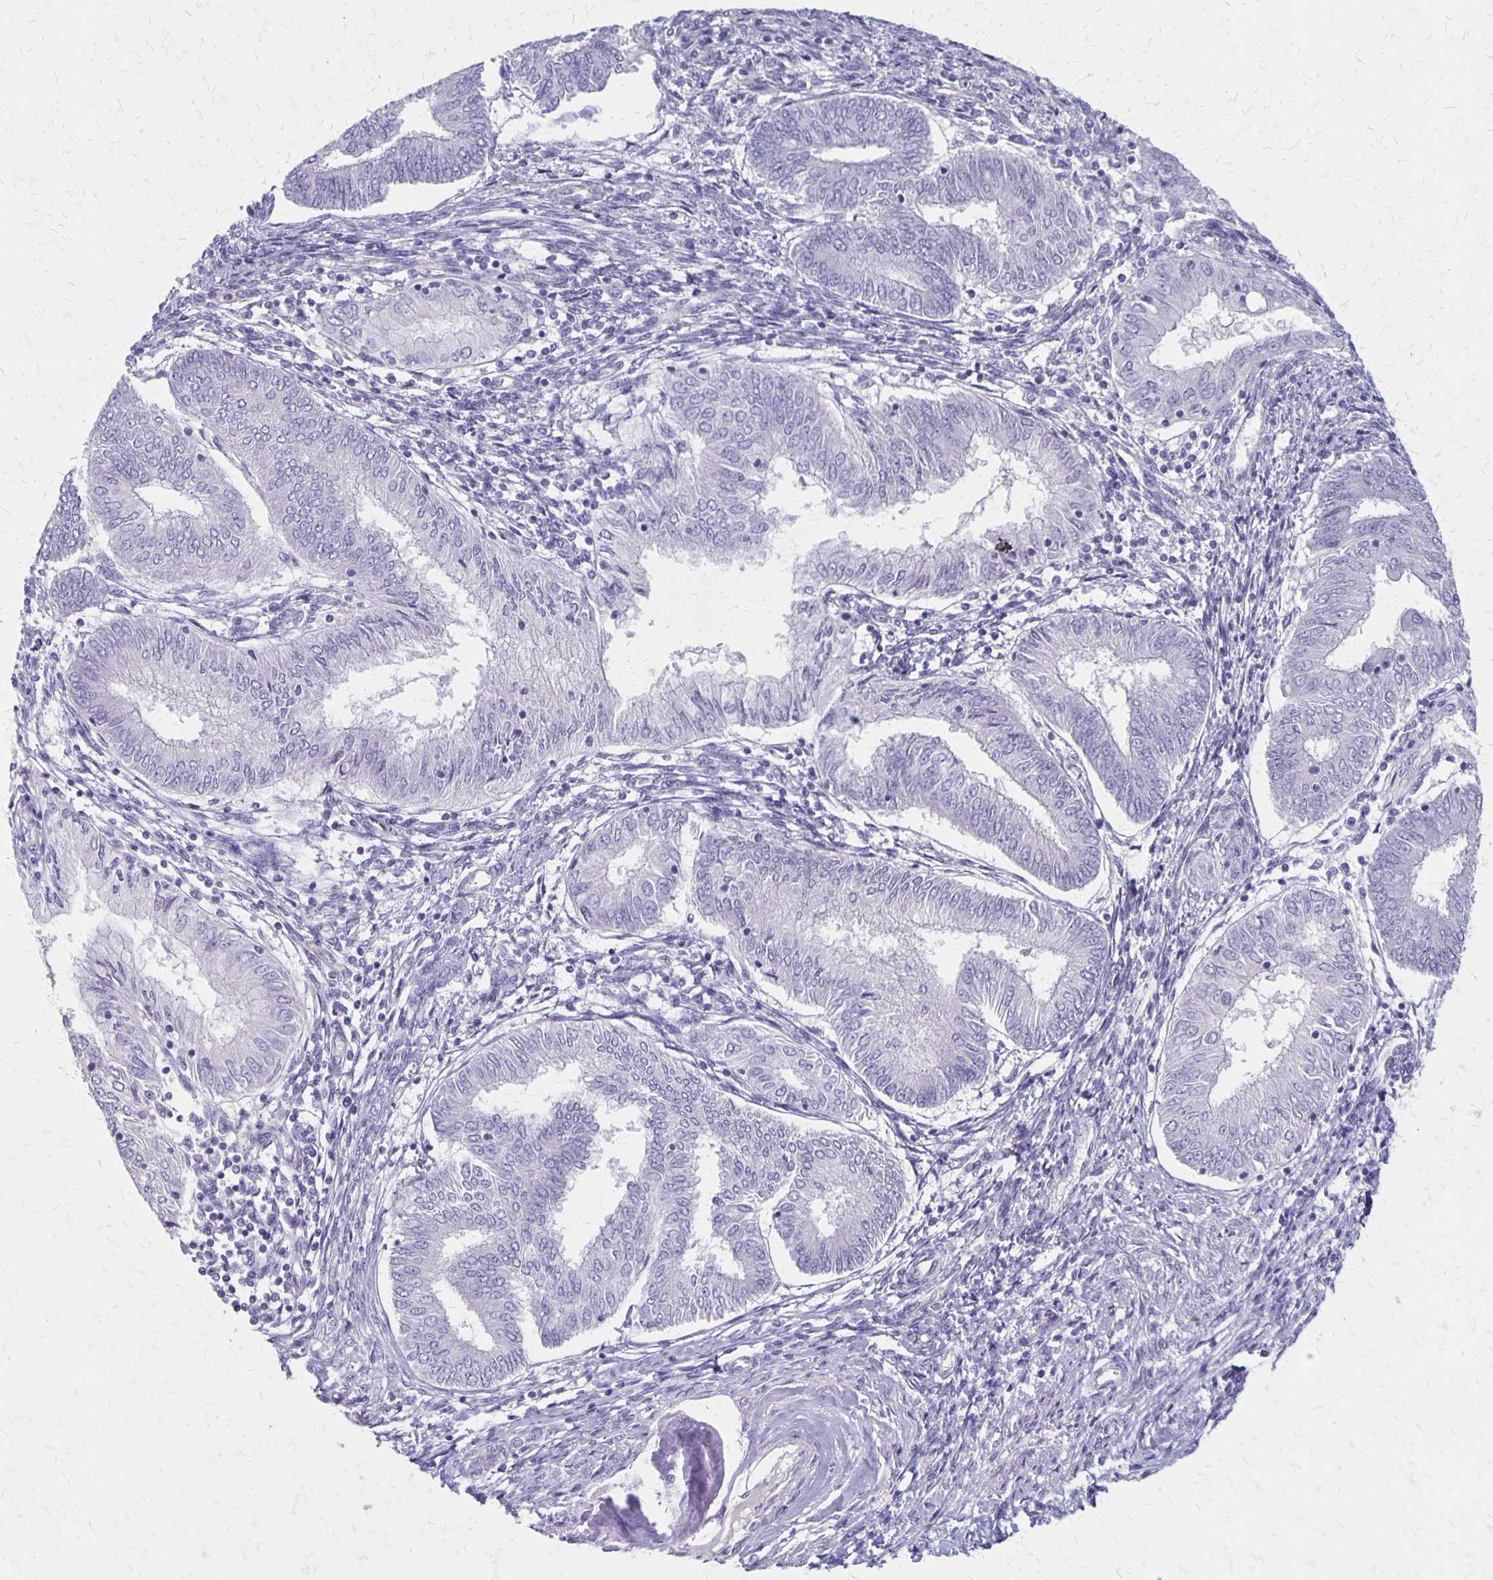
{"staining": {"intensity": "negative", "quantity": "none", "location": "none"}, "tissue": "endometrial cancer", "cell_type": "Tumor cells", "image_type": "cancer", "snomed": [{"axis": "morphology", "description": "Adenocarcinoma, NOS"}, {"axis": "topography", "description": "Endometrium"}], "caption": "High power microscopy micrograph of an IHC photomicrograph of endometrial adenocarcinoma, revealing no significant positivity in tumor cells.", "gene": "HOMER1", "patient": {"sex": "female", "age": 68}}